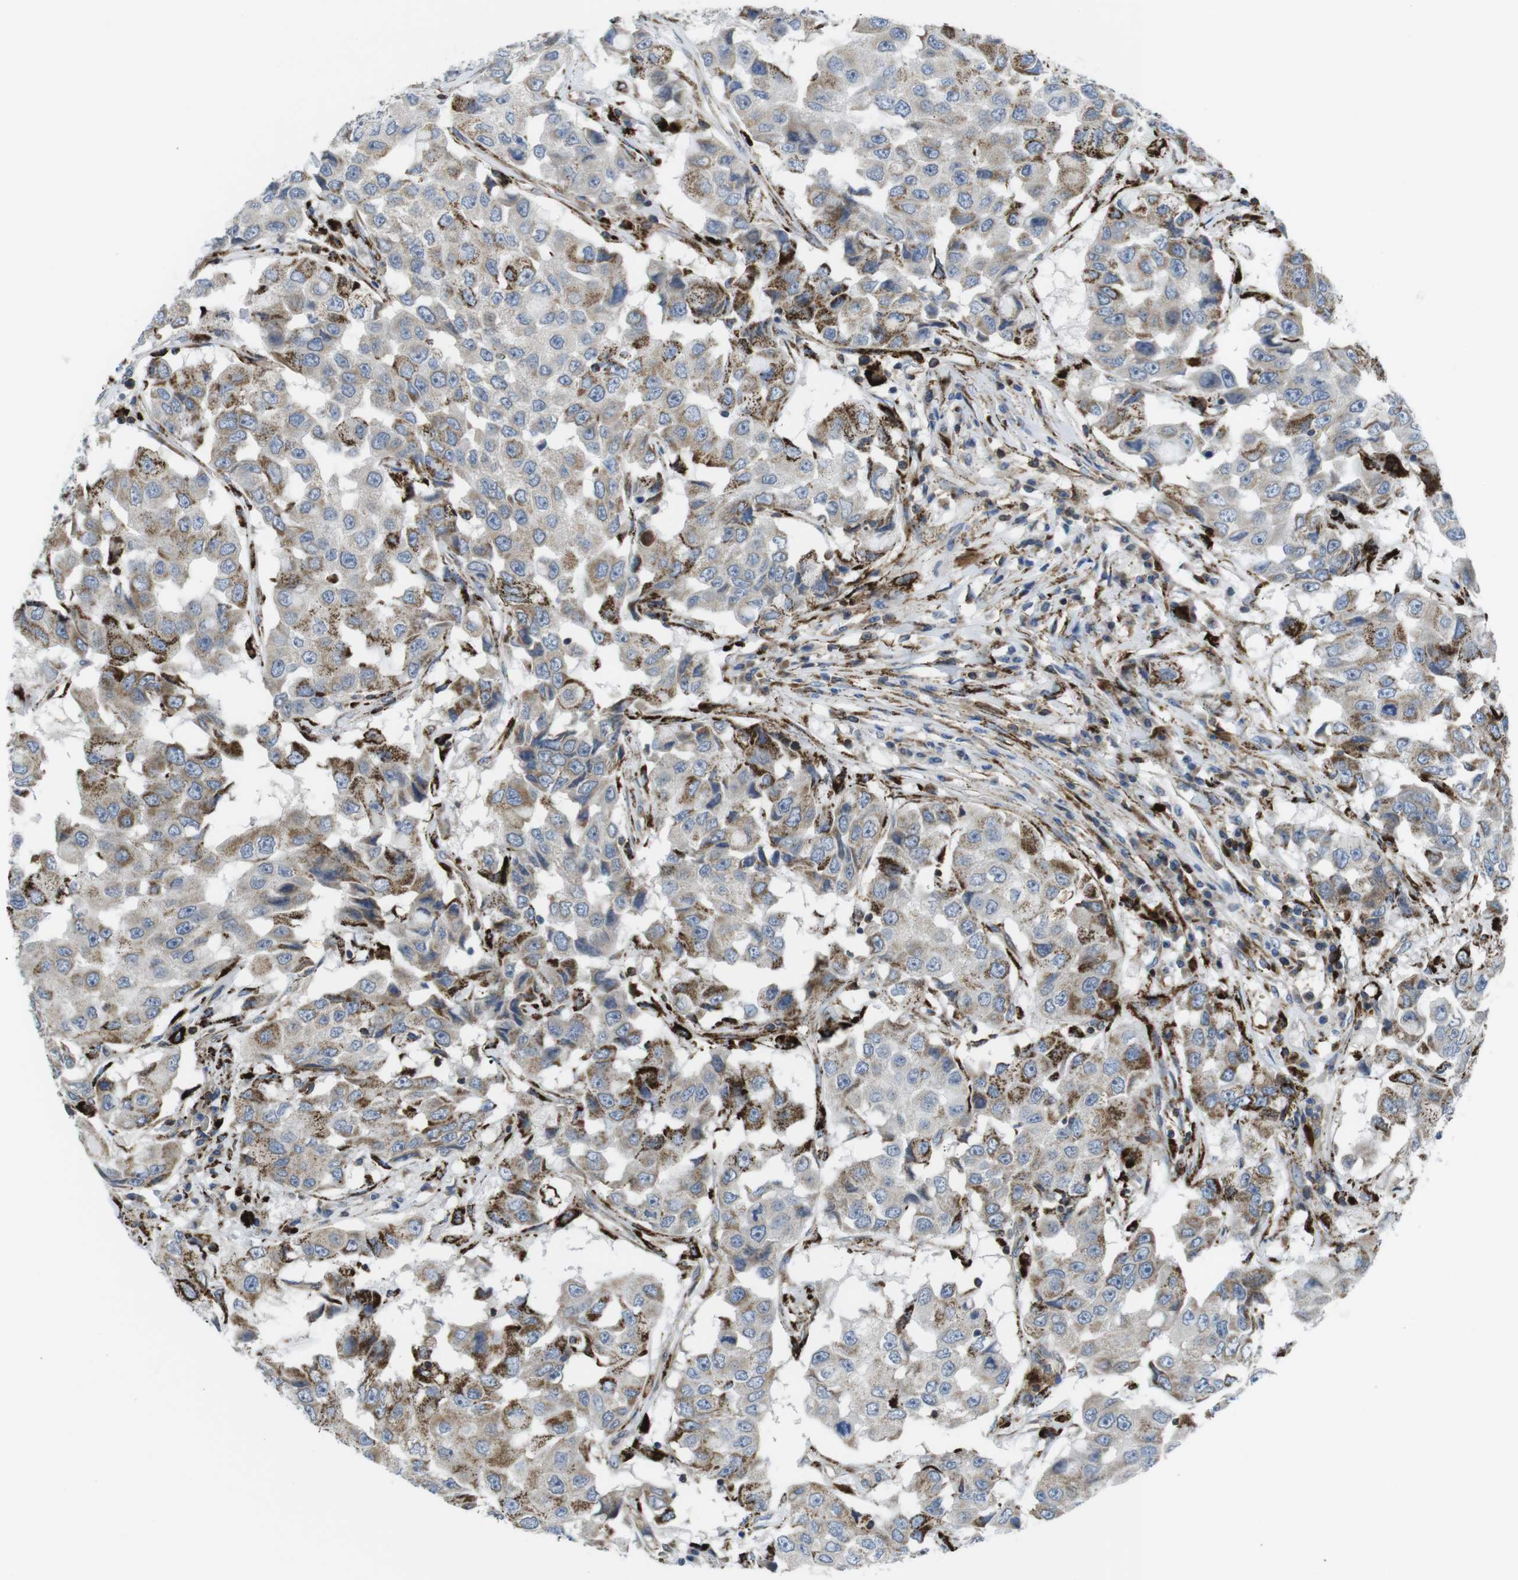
{"staining": {"intensity": "moderate", "quantity": "<25%", "location": "cytoplasmic/membranous"}, "tissue": "breast cancer", "cell_type": "Tumor cells", "image_type": "cancer", "snomed": [{"axis": "morphology", "description": "Duct carcinoma"}, {"axis": "topography", "description": "Breast"}], "caption": "Immunohistochemical staining of breast invasive ductal carcinoma shows low levels of moderate cytoplasmic/membranous positivity in approximately <25% of tumor cells. The protein is shown in brown color, while the nuclei are stained blue.", "gene": "KCNE3", "patient": {"sex": "female", "age": 27}}